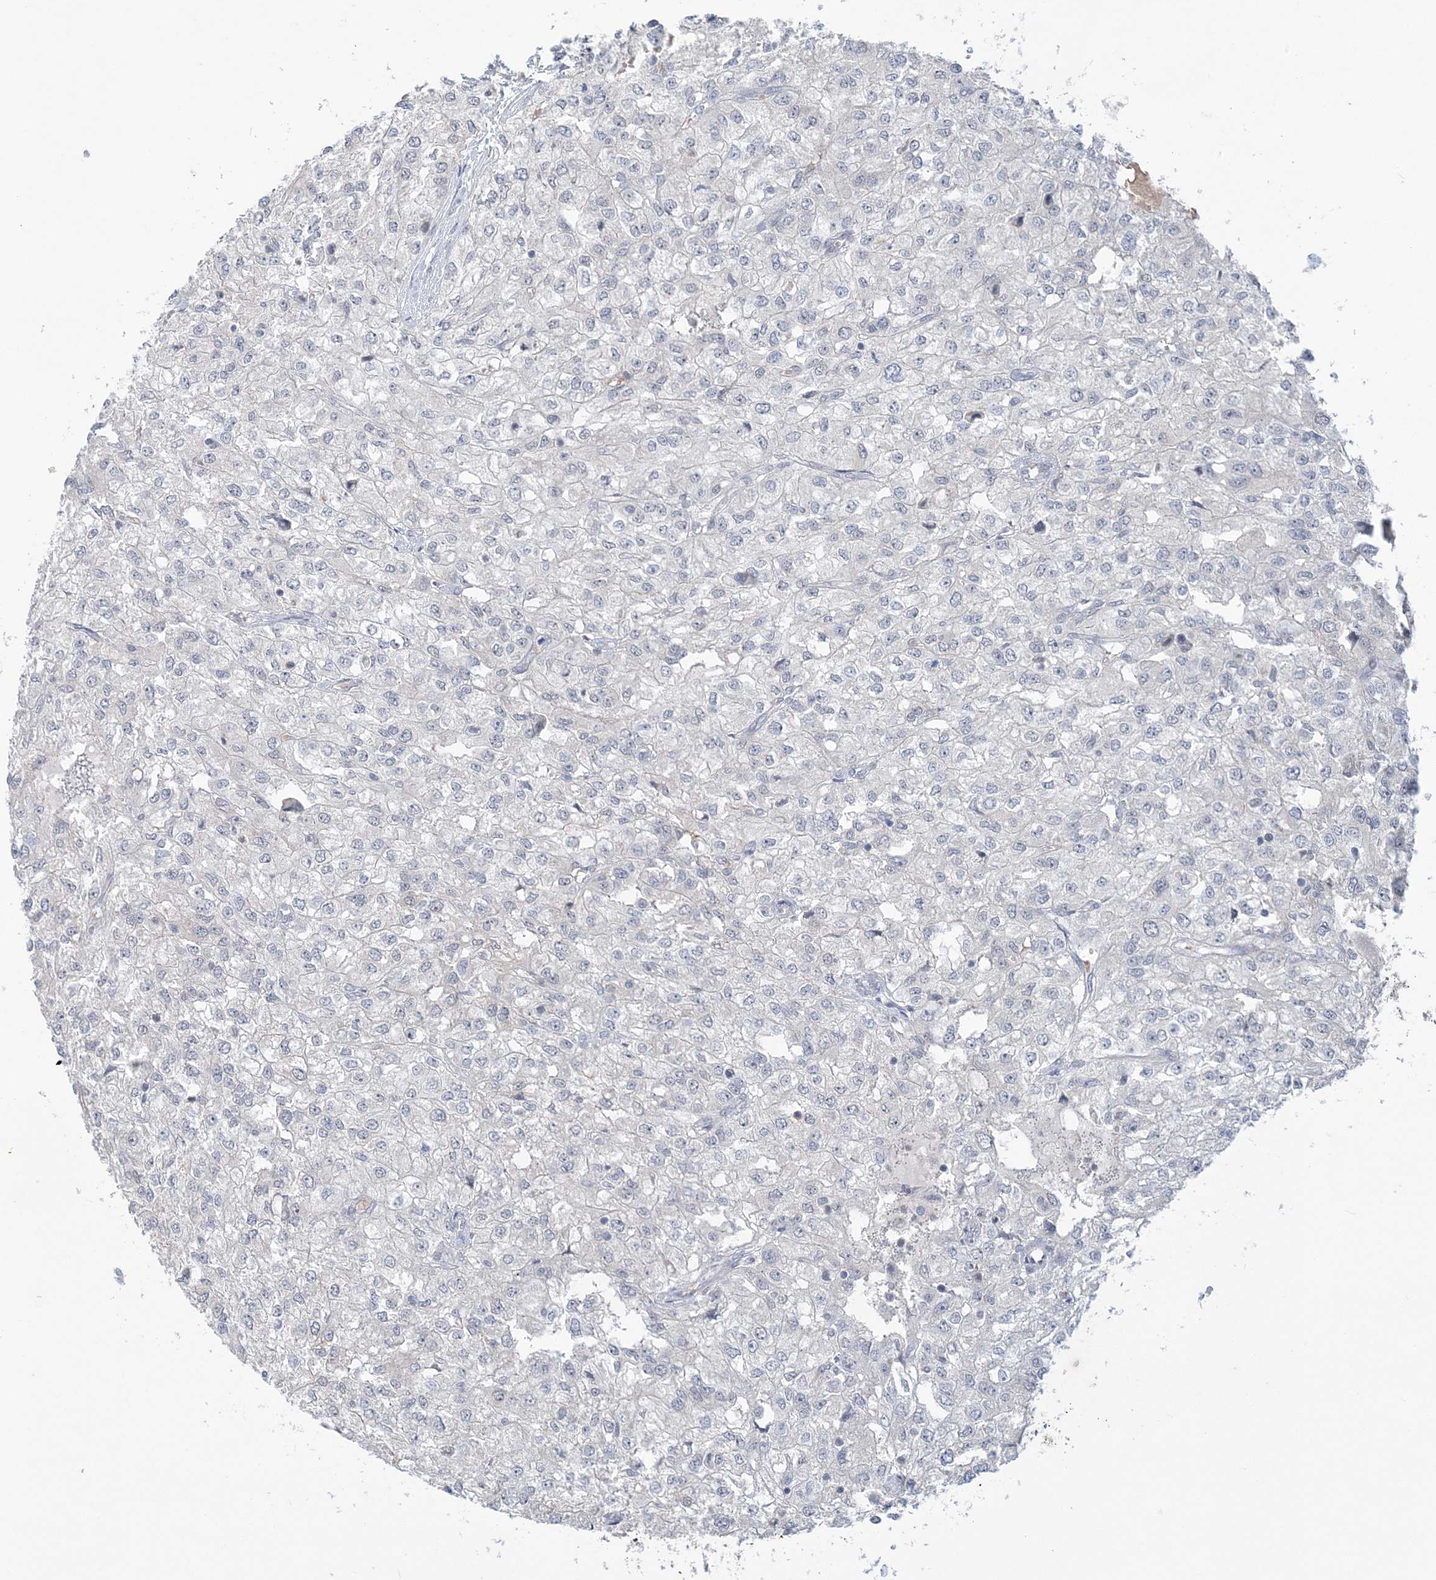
{"staining": {"intensity": "negative", "quantity": "none", "location": "none"}, "tissue": "renal cancer", "cell_type": "Tumor cells", "image_type": "cancer", "snomed": [{"axis": "morphology", "description": "Adenocarcinoma, NOS"}, {"axis": "topography", "description": "Kidney"}], "caption": "Histopathology image shows no protein staining in tumor cells of adenocarcinoma (renal) tissue. (IHC, brightfield microscopy, high magnification).", "gene": "ZBTB7A", "patient": {"sex": "female", "age": 54}}